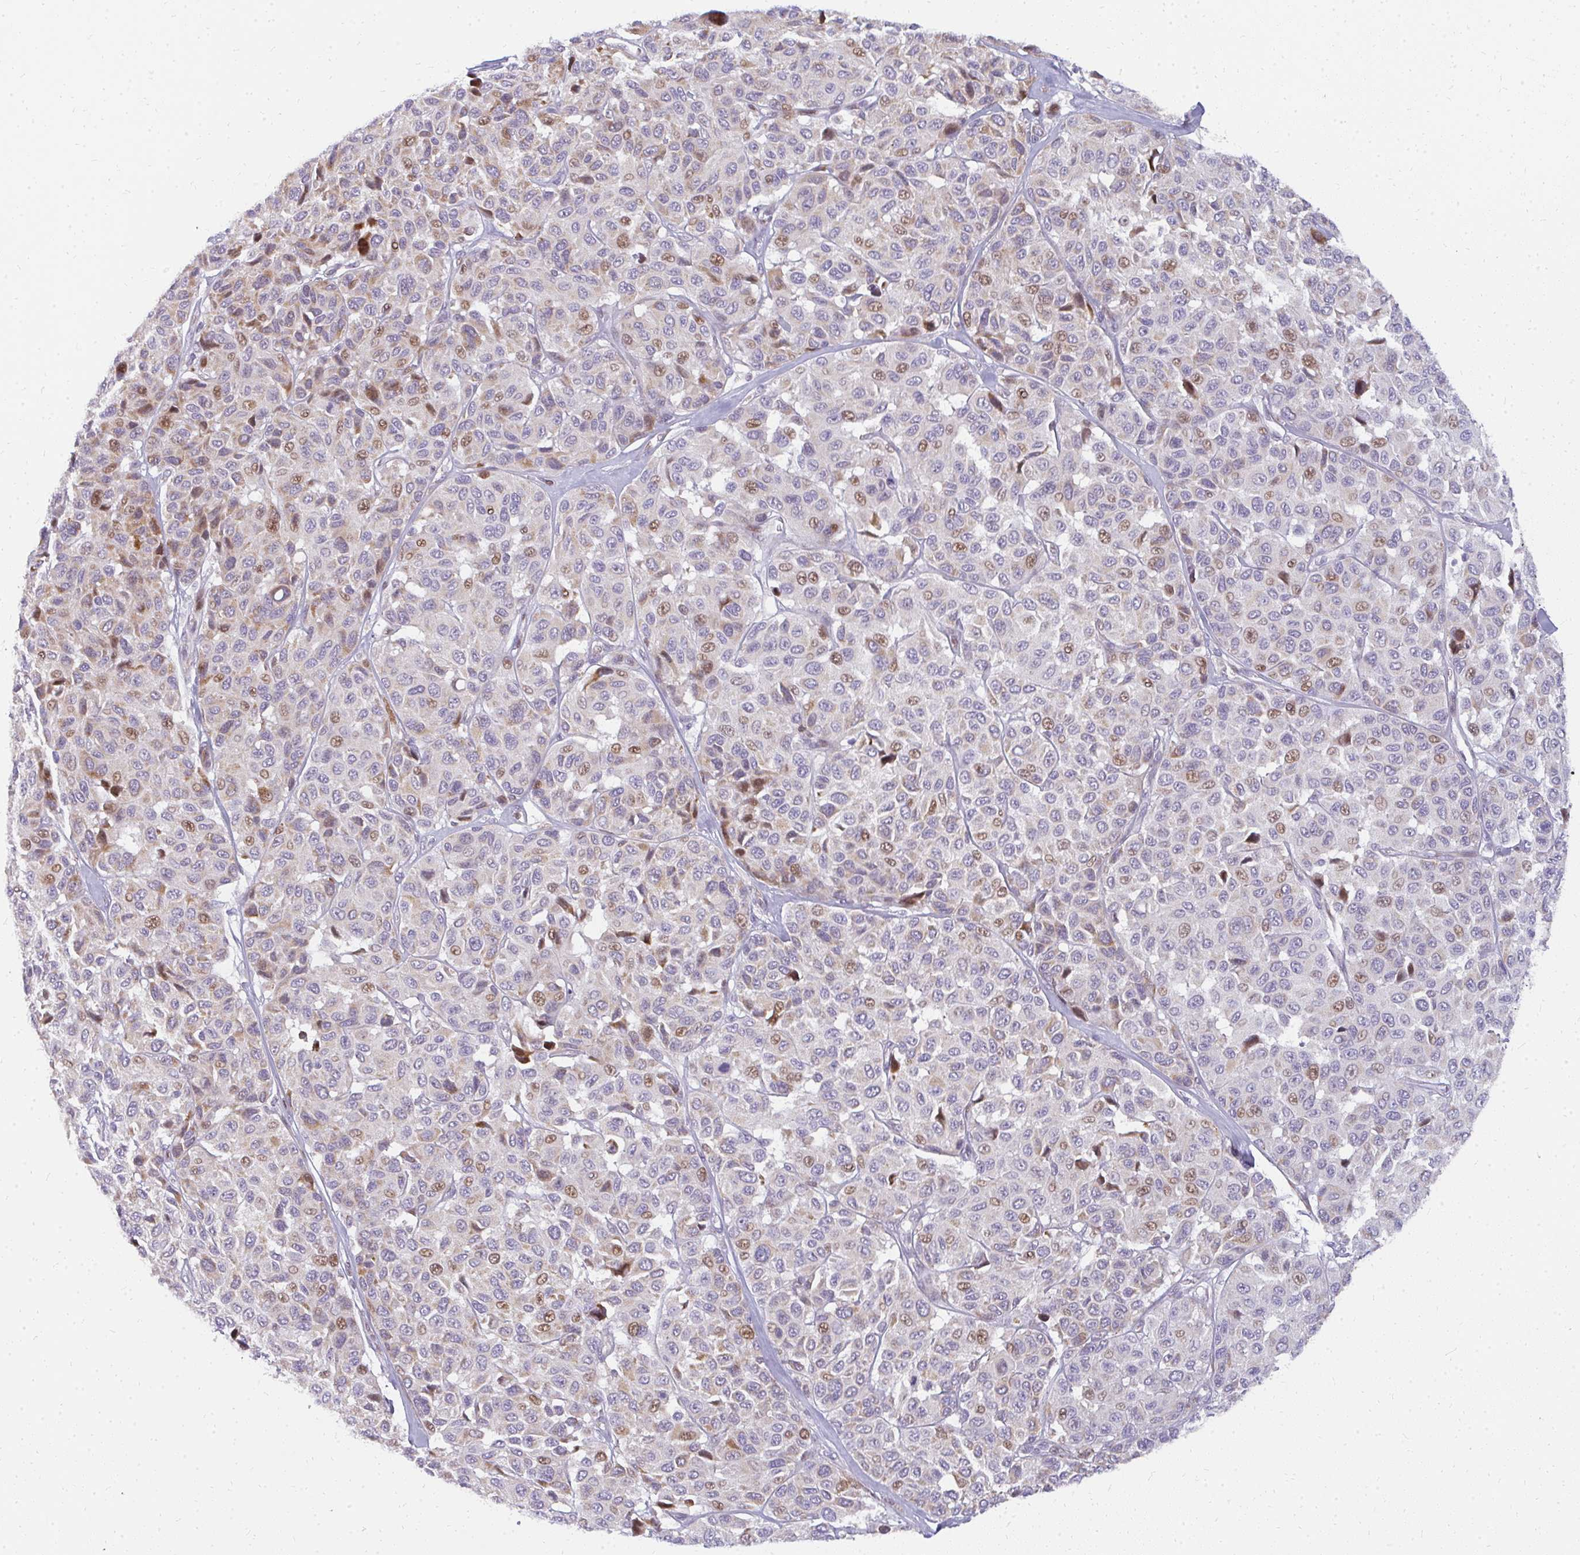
{"staining": {"intensity": "moderate", "quantity": "25%-75%", "location": "cytoplasmic/membranous,nuclear"}, "tissue": "melanoma", "cell_type": "Tumor cells", "image_type": "cancer", "snomed": [{"axis": "morphology", "description": "Malignant melanoma, NOS"}, {"axis": "topography", "description": "Skin"}], "caption": "Immunohistochemical staining of melanoma reveals moderate cytoplasmic/membranous and nuclear protein positivity in about 25%-75% of tumor cells. (Brightfield microscopy of DAB IHC at high magnification).", "gene": "PLA2G5", "patient": {"sex": "female", "age": 66}}